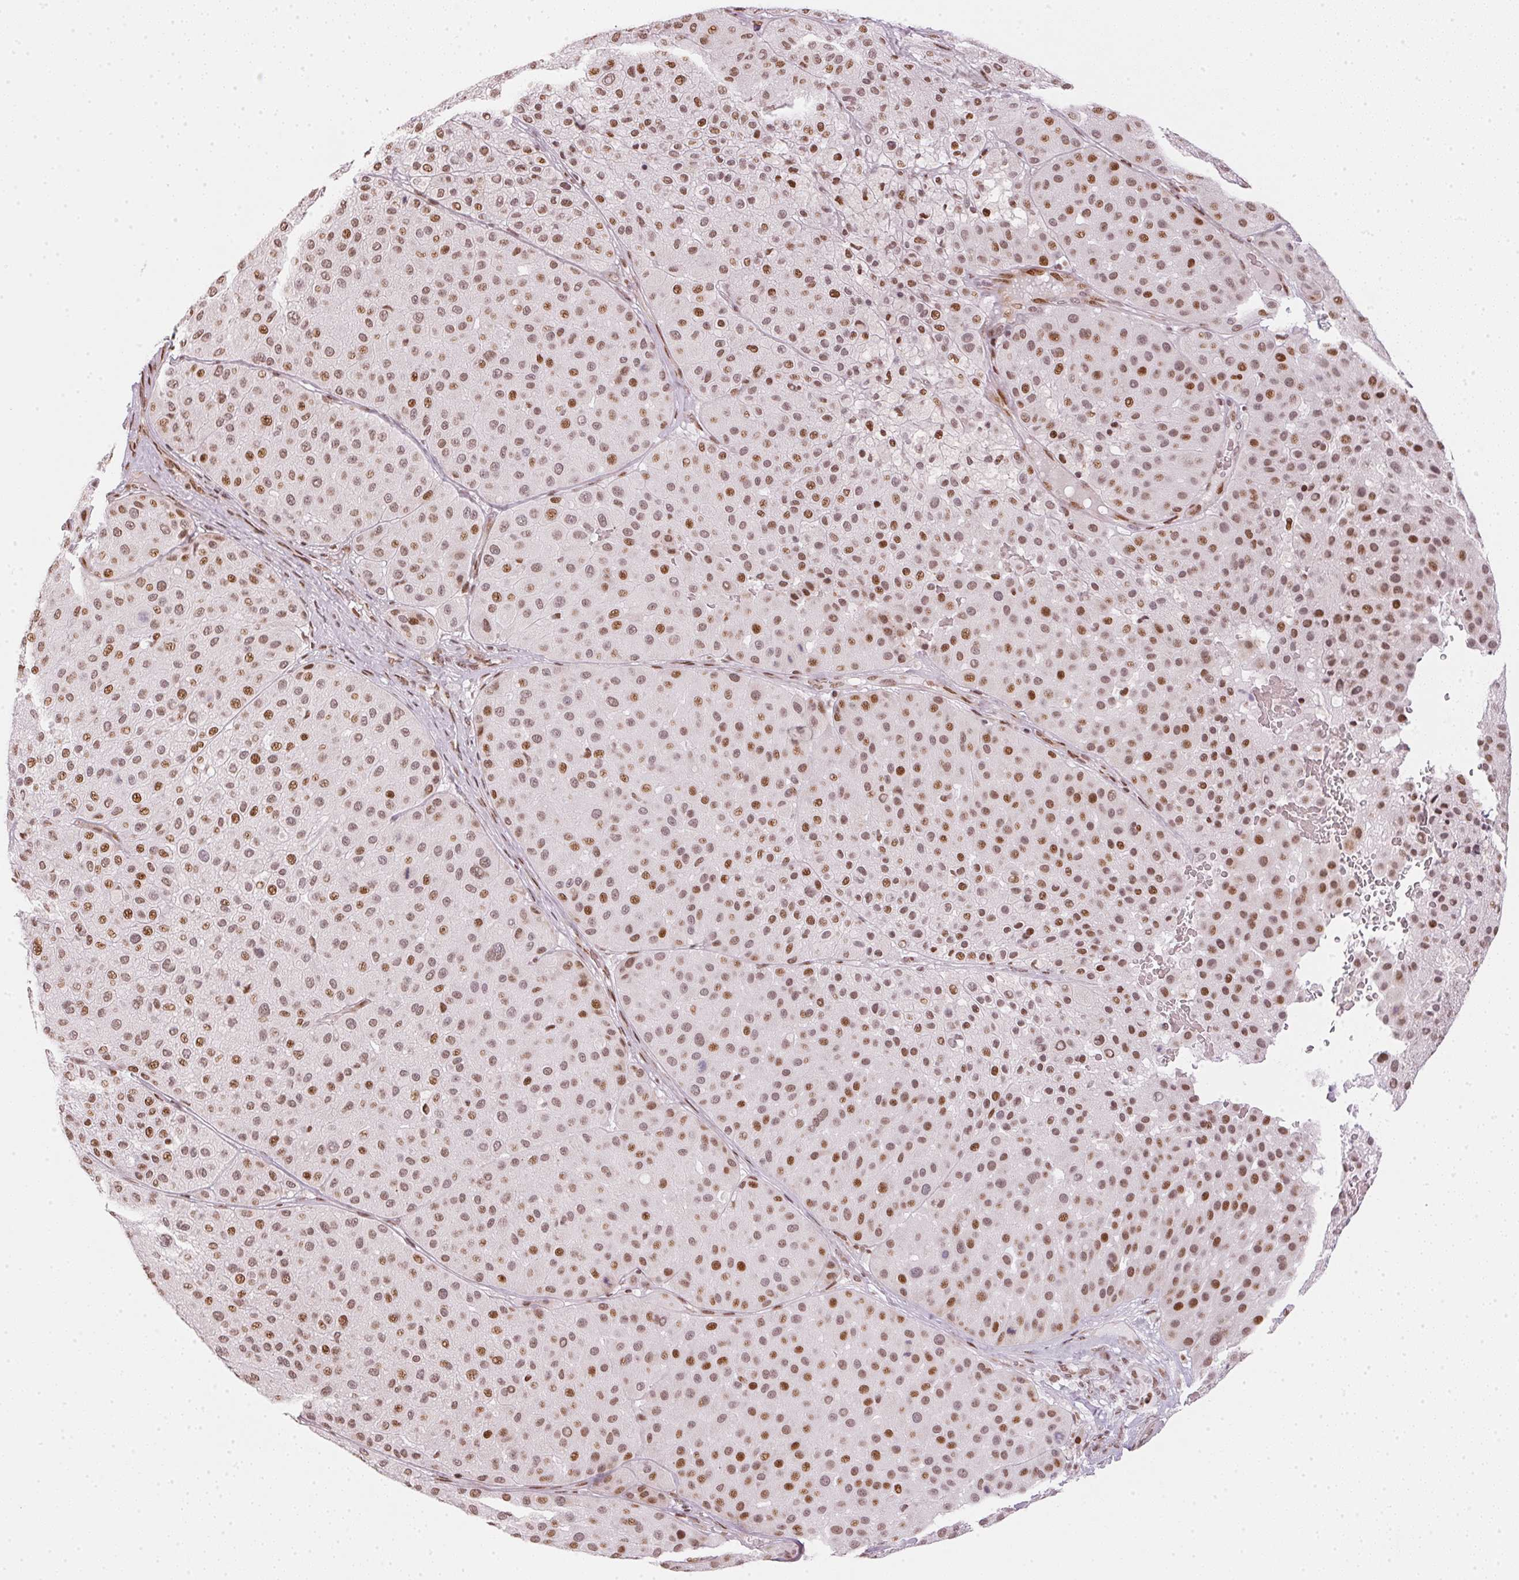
{"staining": {"intensity": "moderate", "quantity": ">75%", "location": "nuclear"}, "tissue": "melanoma", "cell_type": "Tumor cells", "image_type": "cancer", "snomed": [{"axis": "morphology", "description": "Malignant melanoma, Metastatic site"}, {"axis": "topography", "description": "Smooth muscle"}], "caption": "A brown stain shows moderate nuclear expression of a protein in melanoma tumor cells.", "gene": "KAT6A", "patient": {"sex": "male", "age": 41}}